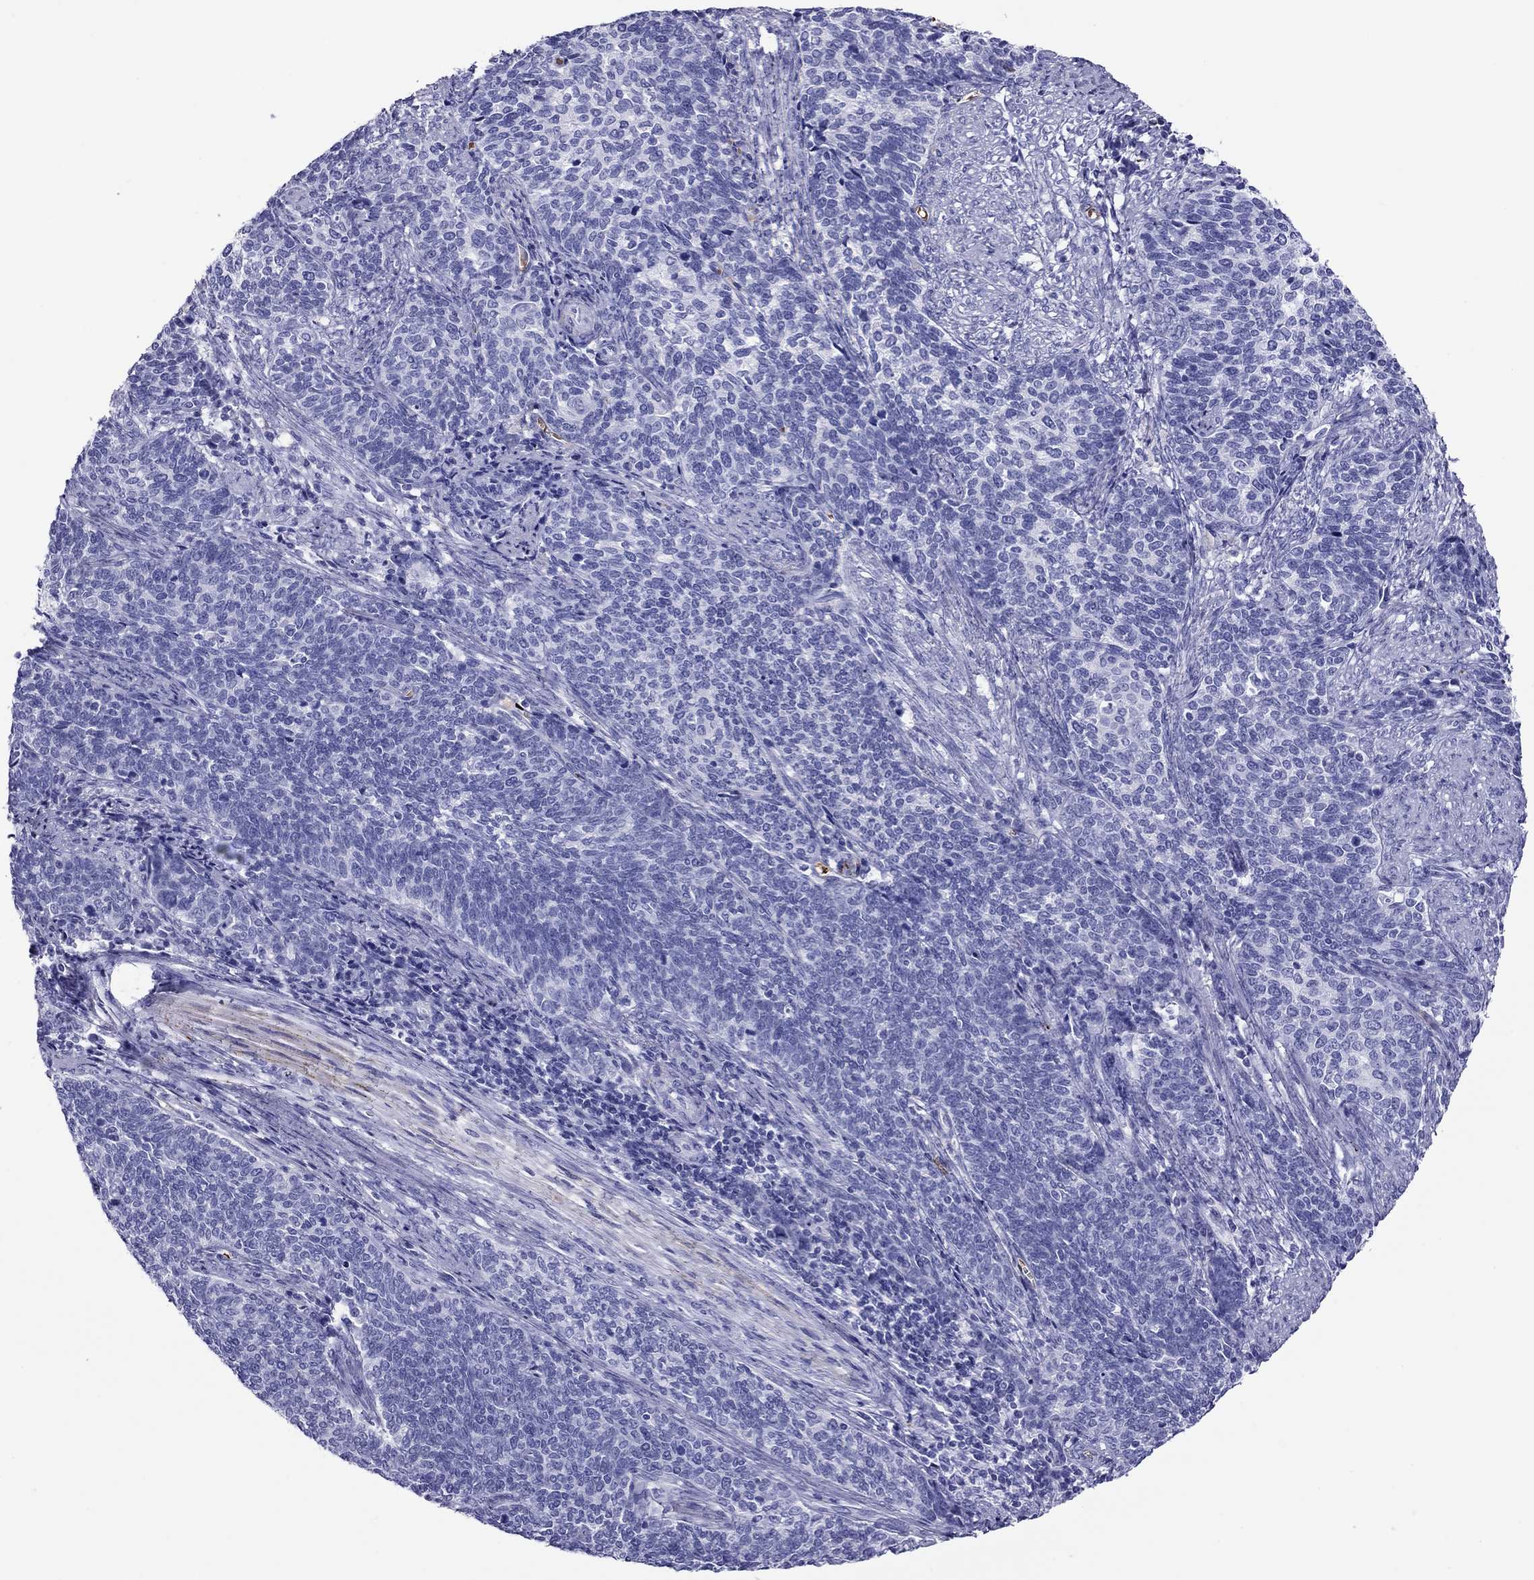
{"staining": {"intensity": "negative", "quantity": "none", "location": "none"}, "tissue": "cervical cancer", "cell_type": "Tumor cells", "image_type": "cancer", "snomed": [{"axis": "morphology", "description": "Squamous cell carcinoma, NOS"}, {"axis": "topography", "description": "Cervix"}], "caption": "This photomicrograph is of squamous cell carcinoma (cervical) stained with immunohistochemistry (IHC) to label a protein in brown with the nuclei are counter-stained blue. There is no staining in tumor cells.", "gene": "PTPRN", "patient": {"sex": "female", "age": 39}}